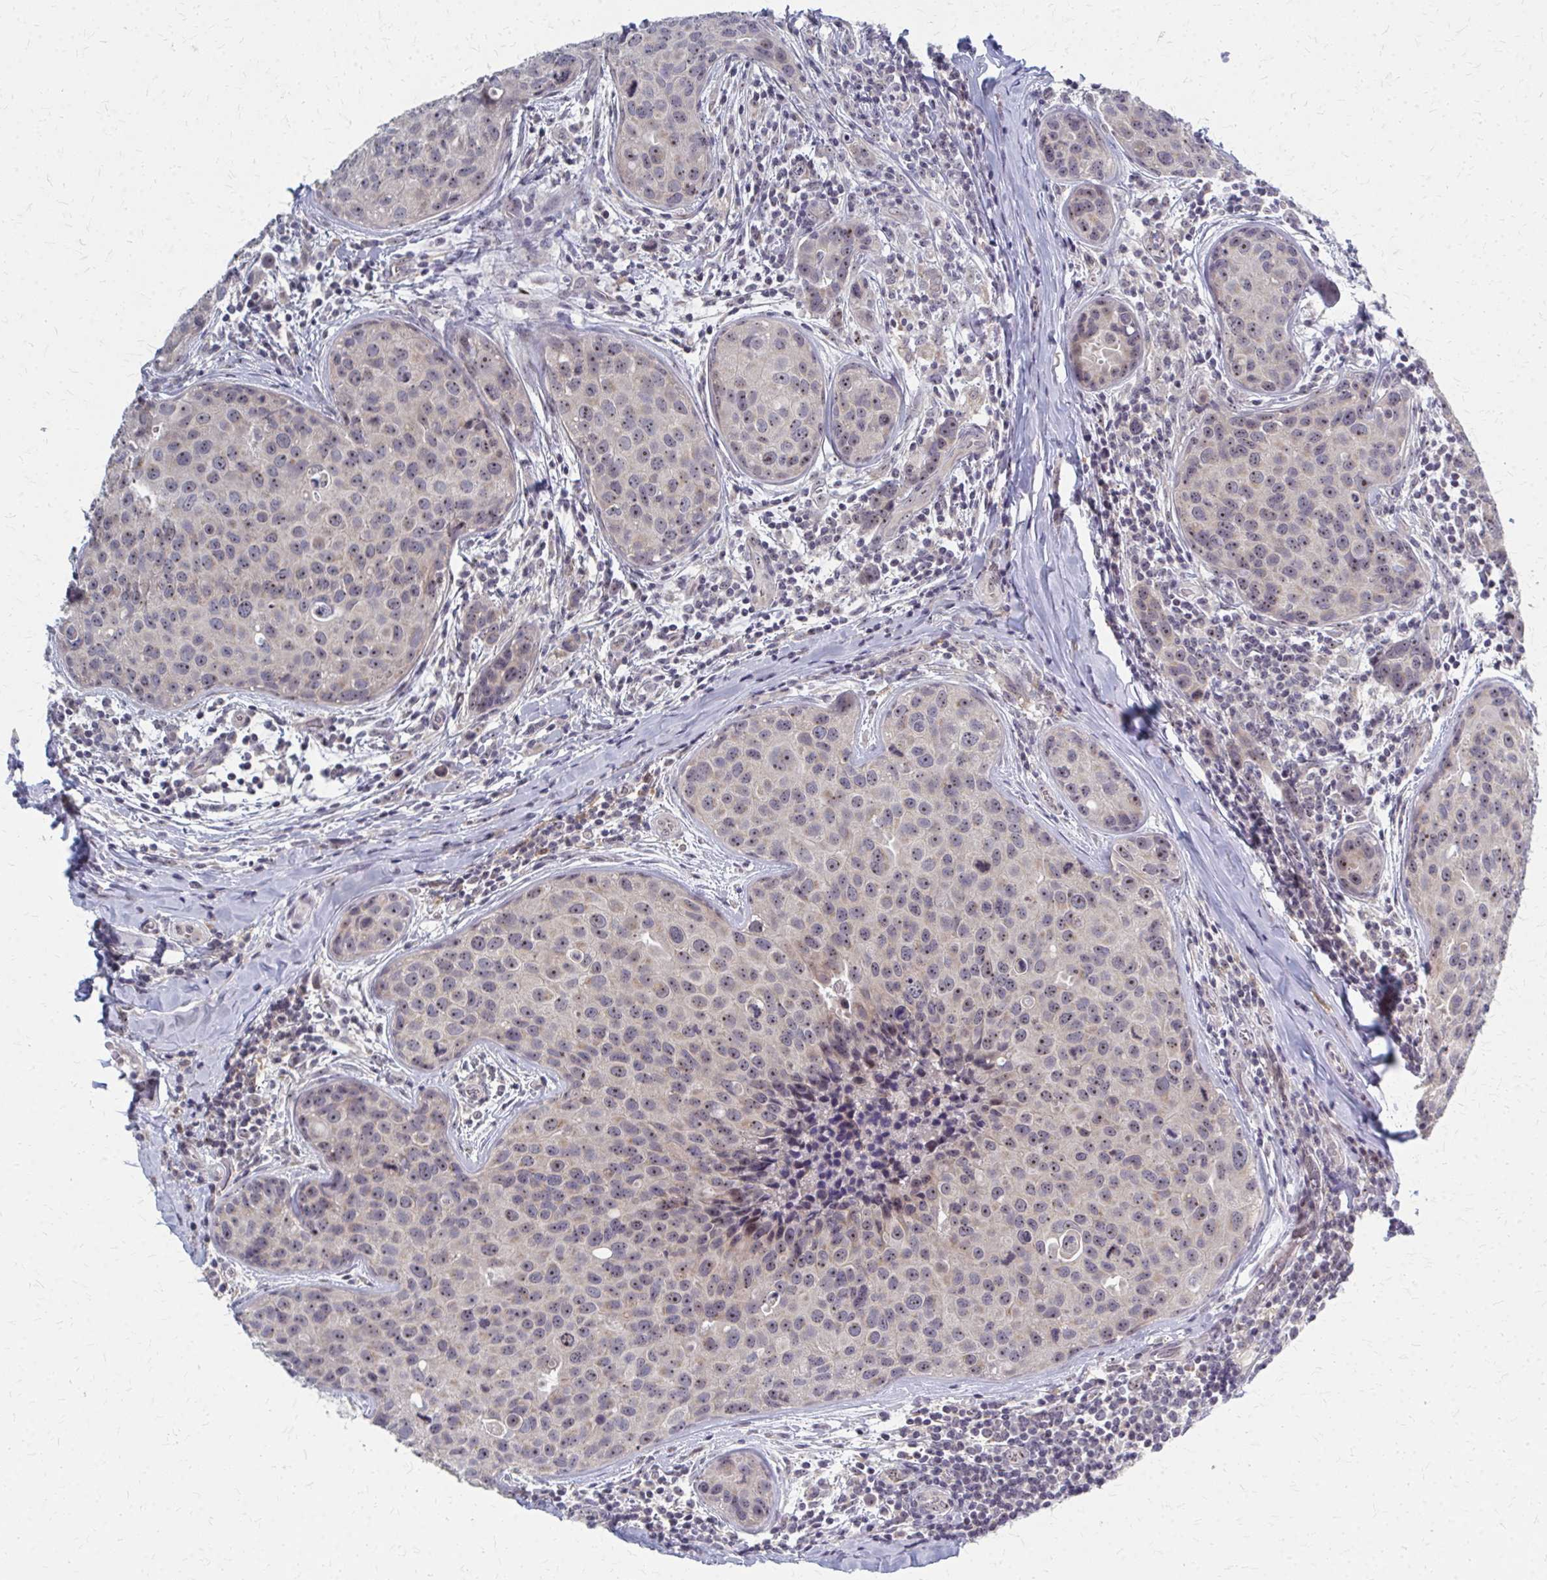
{"staining": {"intensity": "moderate", "quantity": "25%-75%", "location": "nuclear"}, "tissue": "breast cancer", "cell_type": "Tumor cells", "image_type": "cancer", "snomed": [{"axis": "morphology", "description": "Duct carcinoma"}, {"axis": "topography", "description": "Breast"}], "caption": "Moderate nuclear expression for a protein is seen in approximately 25%-75% of tumor cells of infiltrating ductal carcinoma (breast) using IHC.", "gene": "NUDT16", "patient": {"sex": "female", "age": 24}}